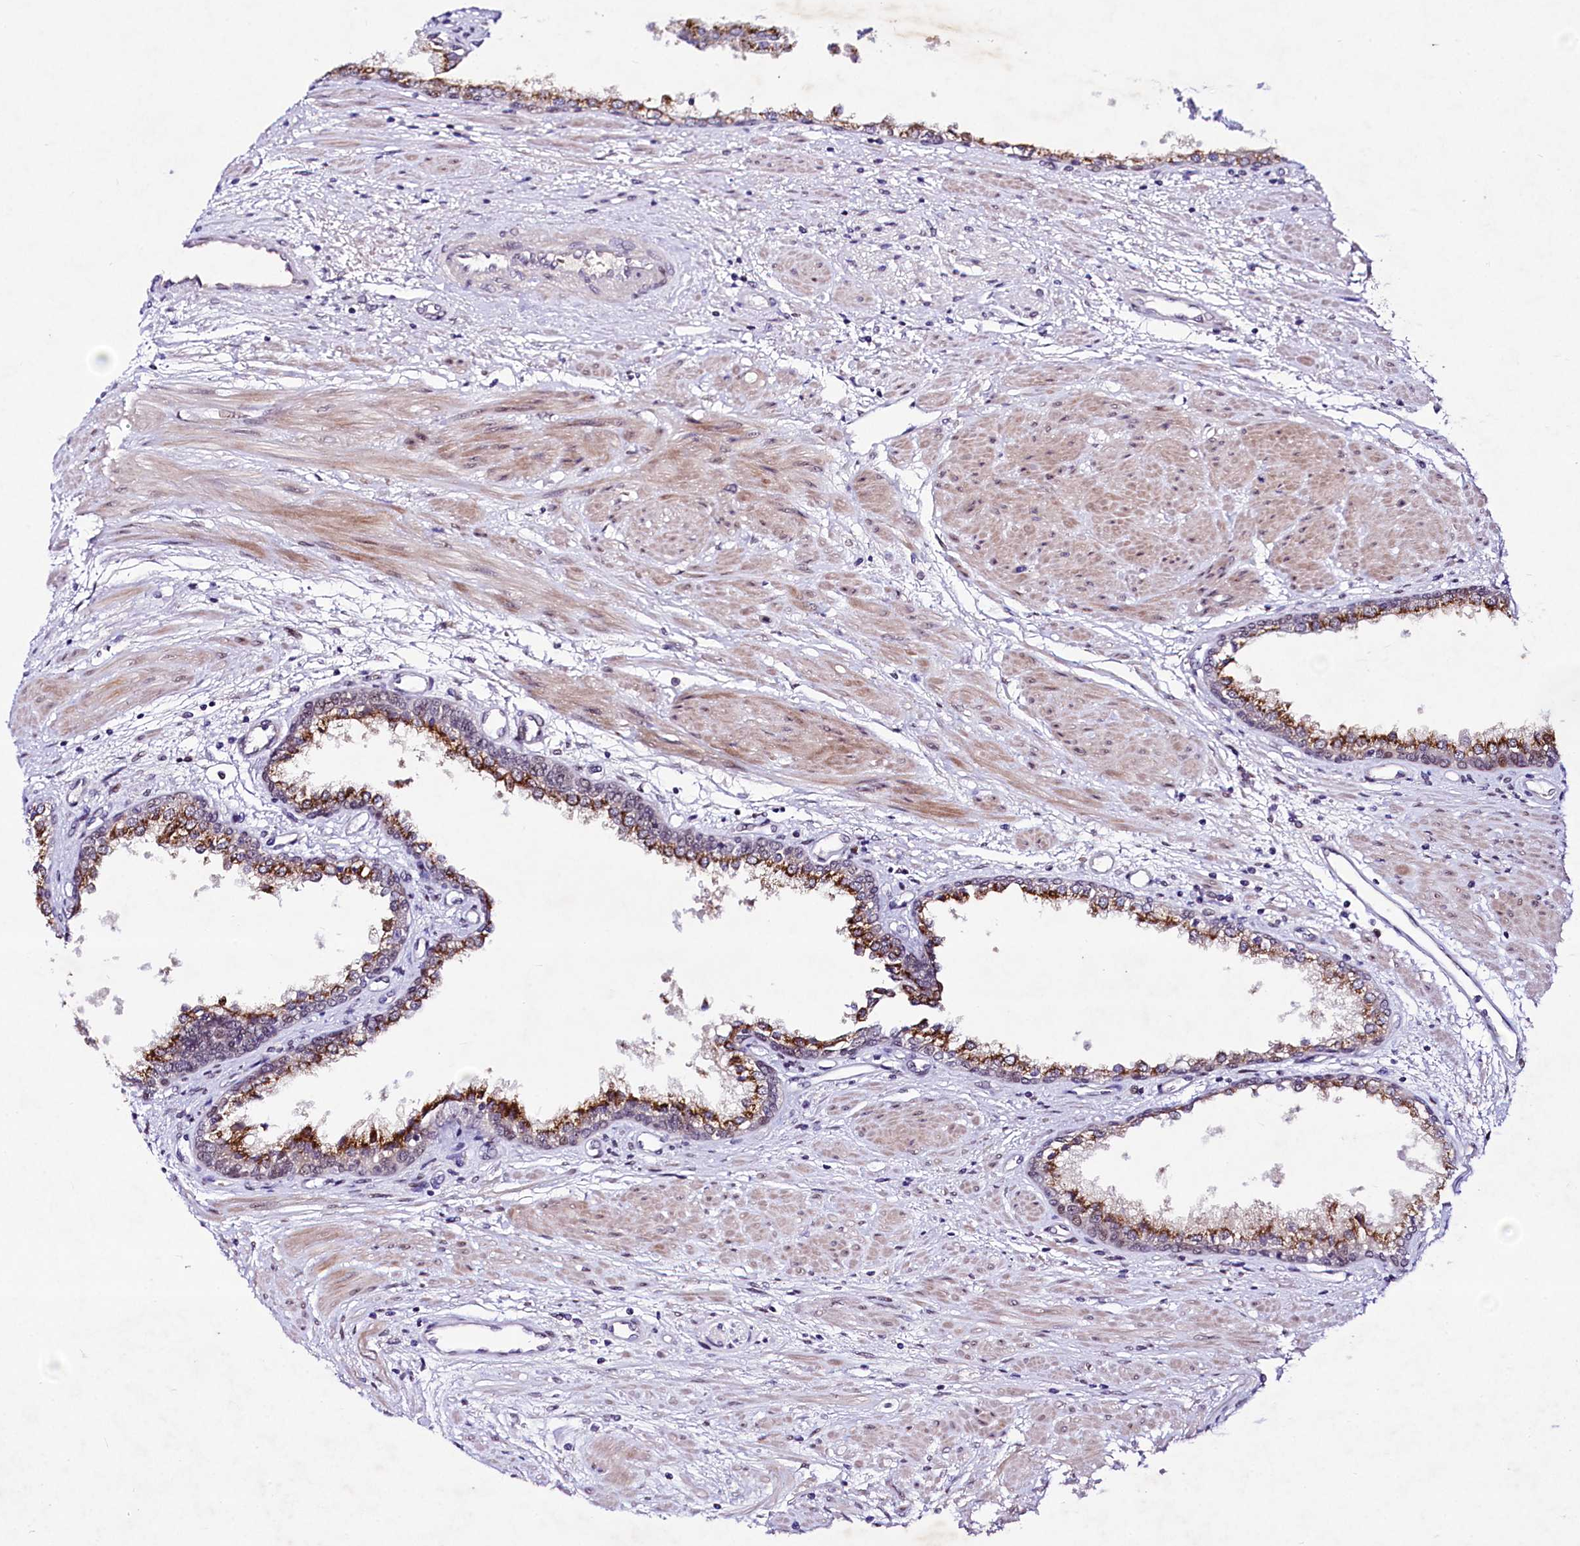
{"staining": {"intensity": "moderate", "quantity": "25%-75%", "location": "cytoplasmic/membranous"}, "tissue": "prostate cancer", "cell_type": "Tumor cells", "image_type": "cancer", "snomed": [{"axis": "morphology", "description": "Adenocarcinoma, Low grade"}, {"axis": "topography", "description": "Prostate"}], "caption": "This micrograph reveals prostate cancer stained with immunohistochemistry (IHC) to label a protein in brown. The cytoplasmic/membranous of tumor cells show moderate positivity for the protein. Nuclei are counter-stained blue.", "gene": "LEUTX", "patient": {"sex": "male", "age": 68}}